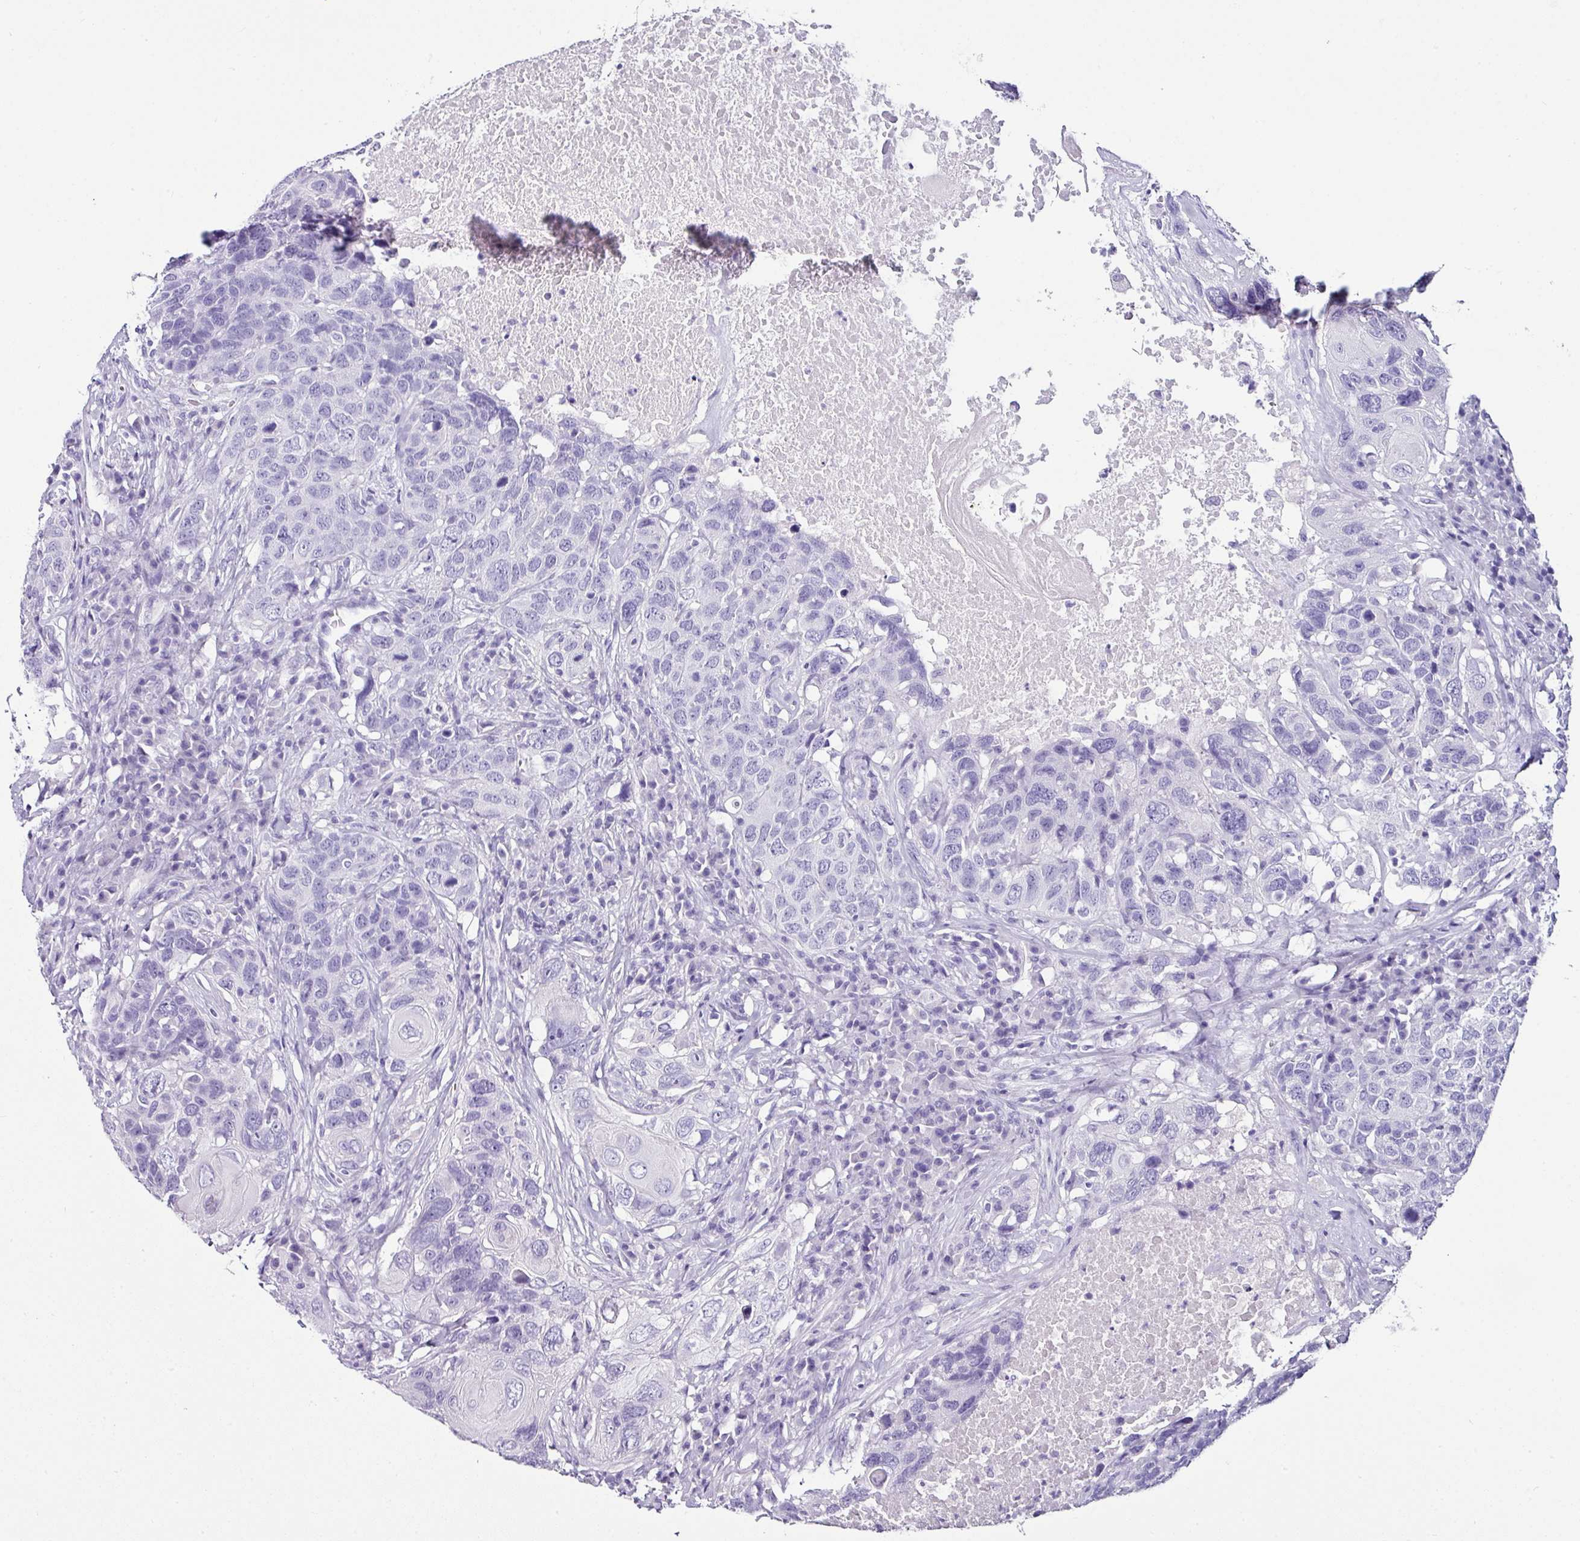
{"staining": {"intensity": "negative", "quantity": "none", "location": "none"}, "tissue": "head and neck cancer", "cell_type": "Tumor cells", "image_type": "cancer", "snomed": [{"axis": "morphology", "description": "Squamous cell carcinoma, NOS"}, {"axis": "topography", "description": "Head-Neck"}], "caption": "Tumor cells show no significant protein expression in squamous cell carcinoma (head and neck).", "gene": "NAPSA", "patient": {"sex": "male", "age": 66}}